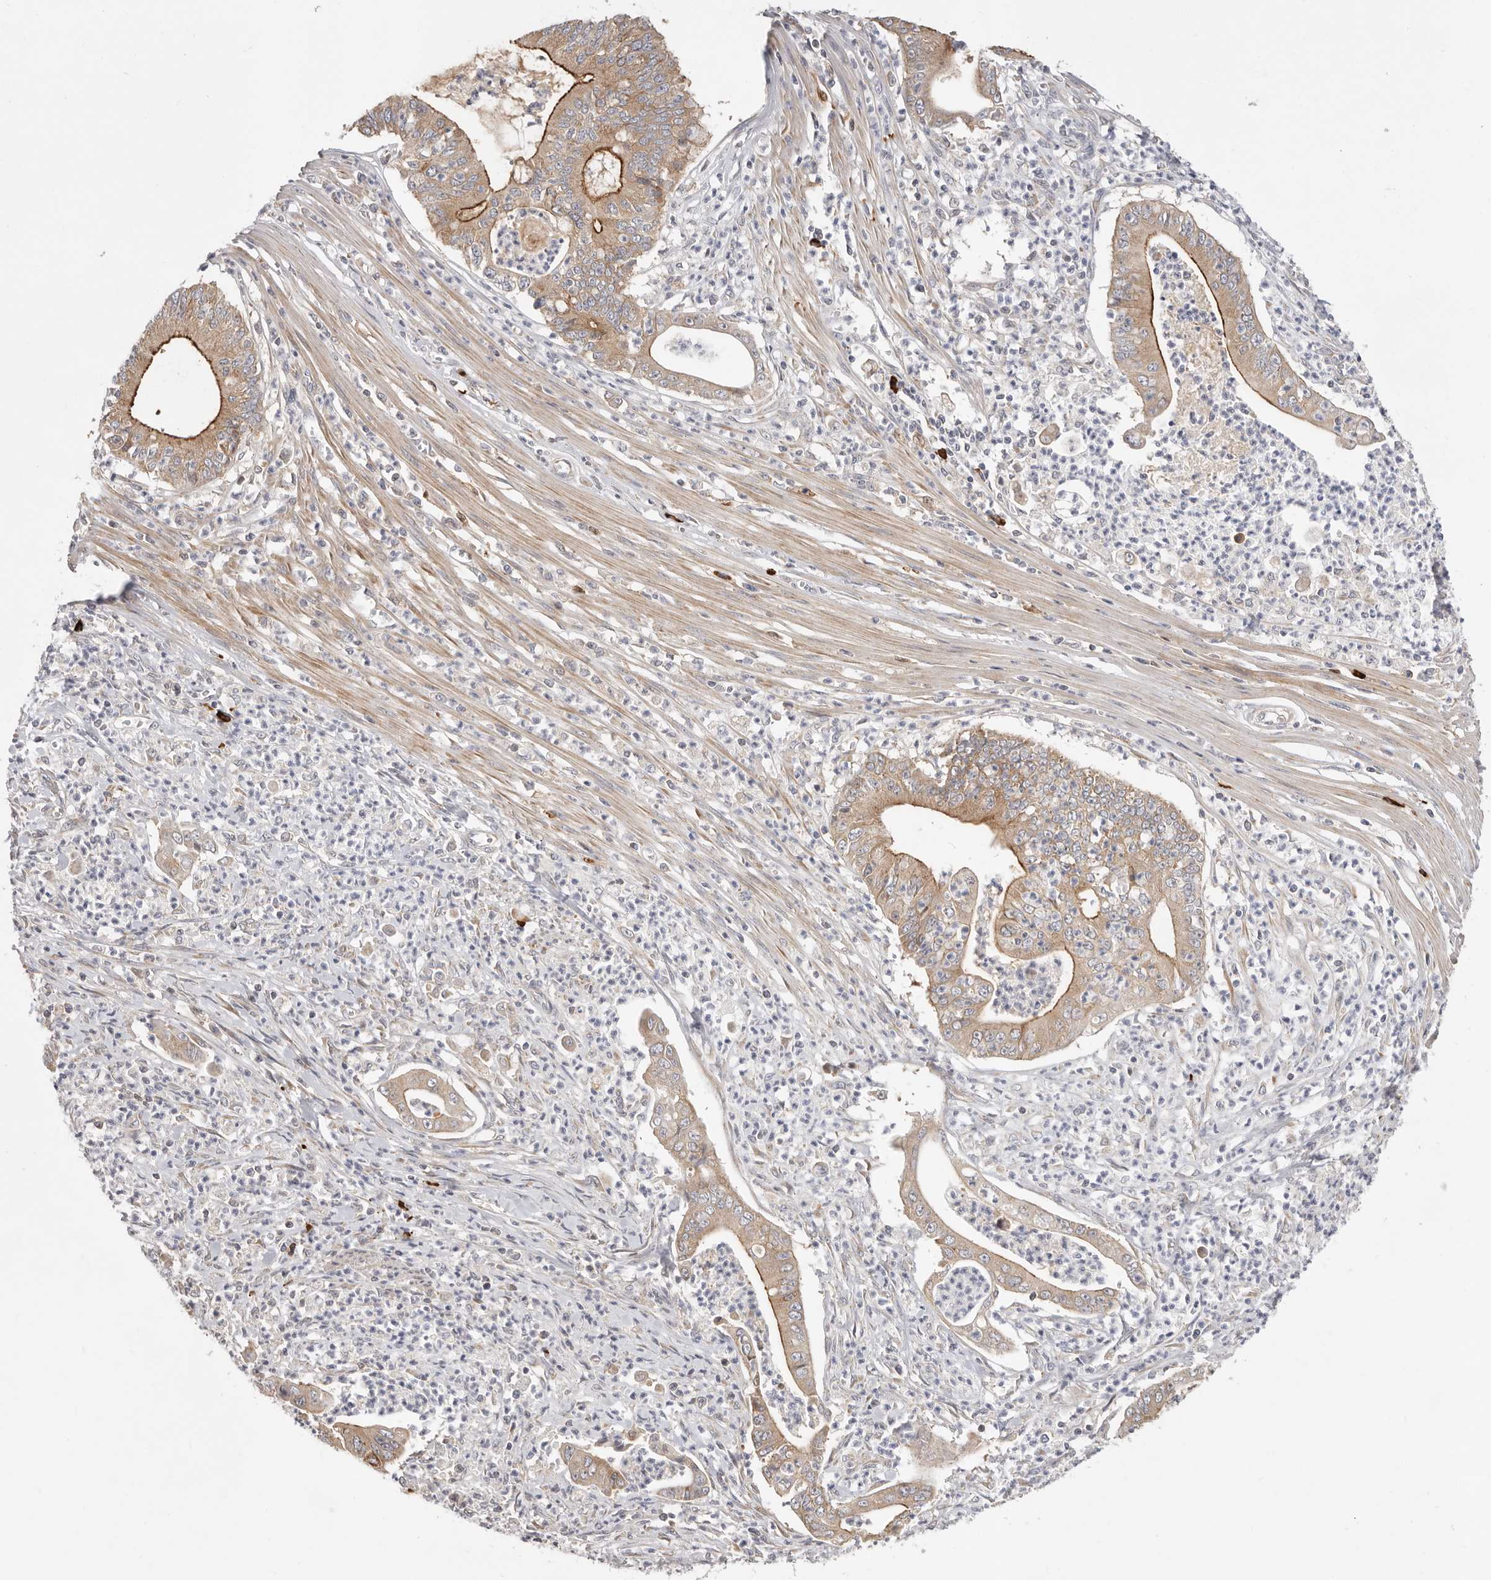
{"staining": {"intensity": "moderate", "quantity": ">75%", "location": "cytoplasmic/membranous"}, "tissue": "pancreatic cancer", "cell_type": "Tumor cells", "image_type": "cancer", "snomed": [{"axis": "morphology", "description": "Adenocarcinoma, NOS"}, {"axis": "topography", "description": "Pancreas"}], "caption": "Adenocarcinoma (pancreatic) stained with IHC reveals moderate cytoplasmic/membranous positivity in about >75% of tumor cells.", "gene": "USH1C", "patient": {"sex": "male", "age": 69}}